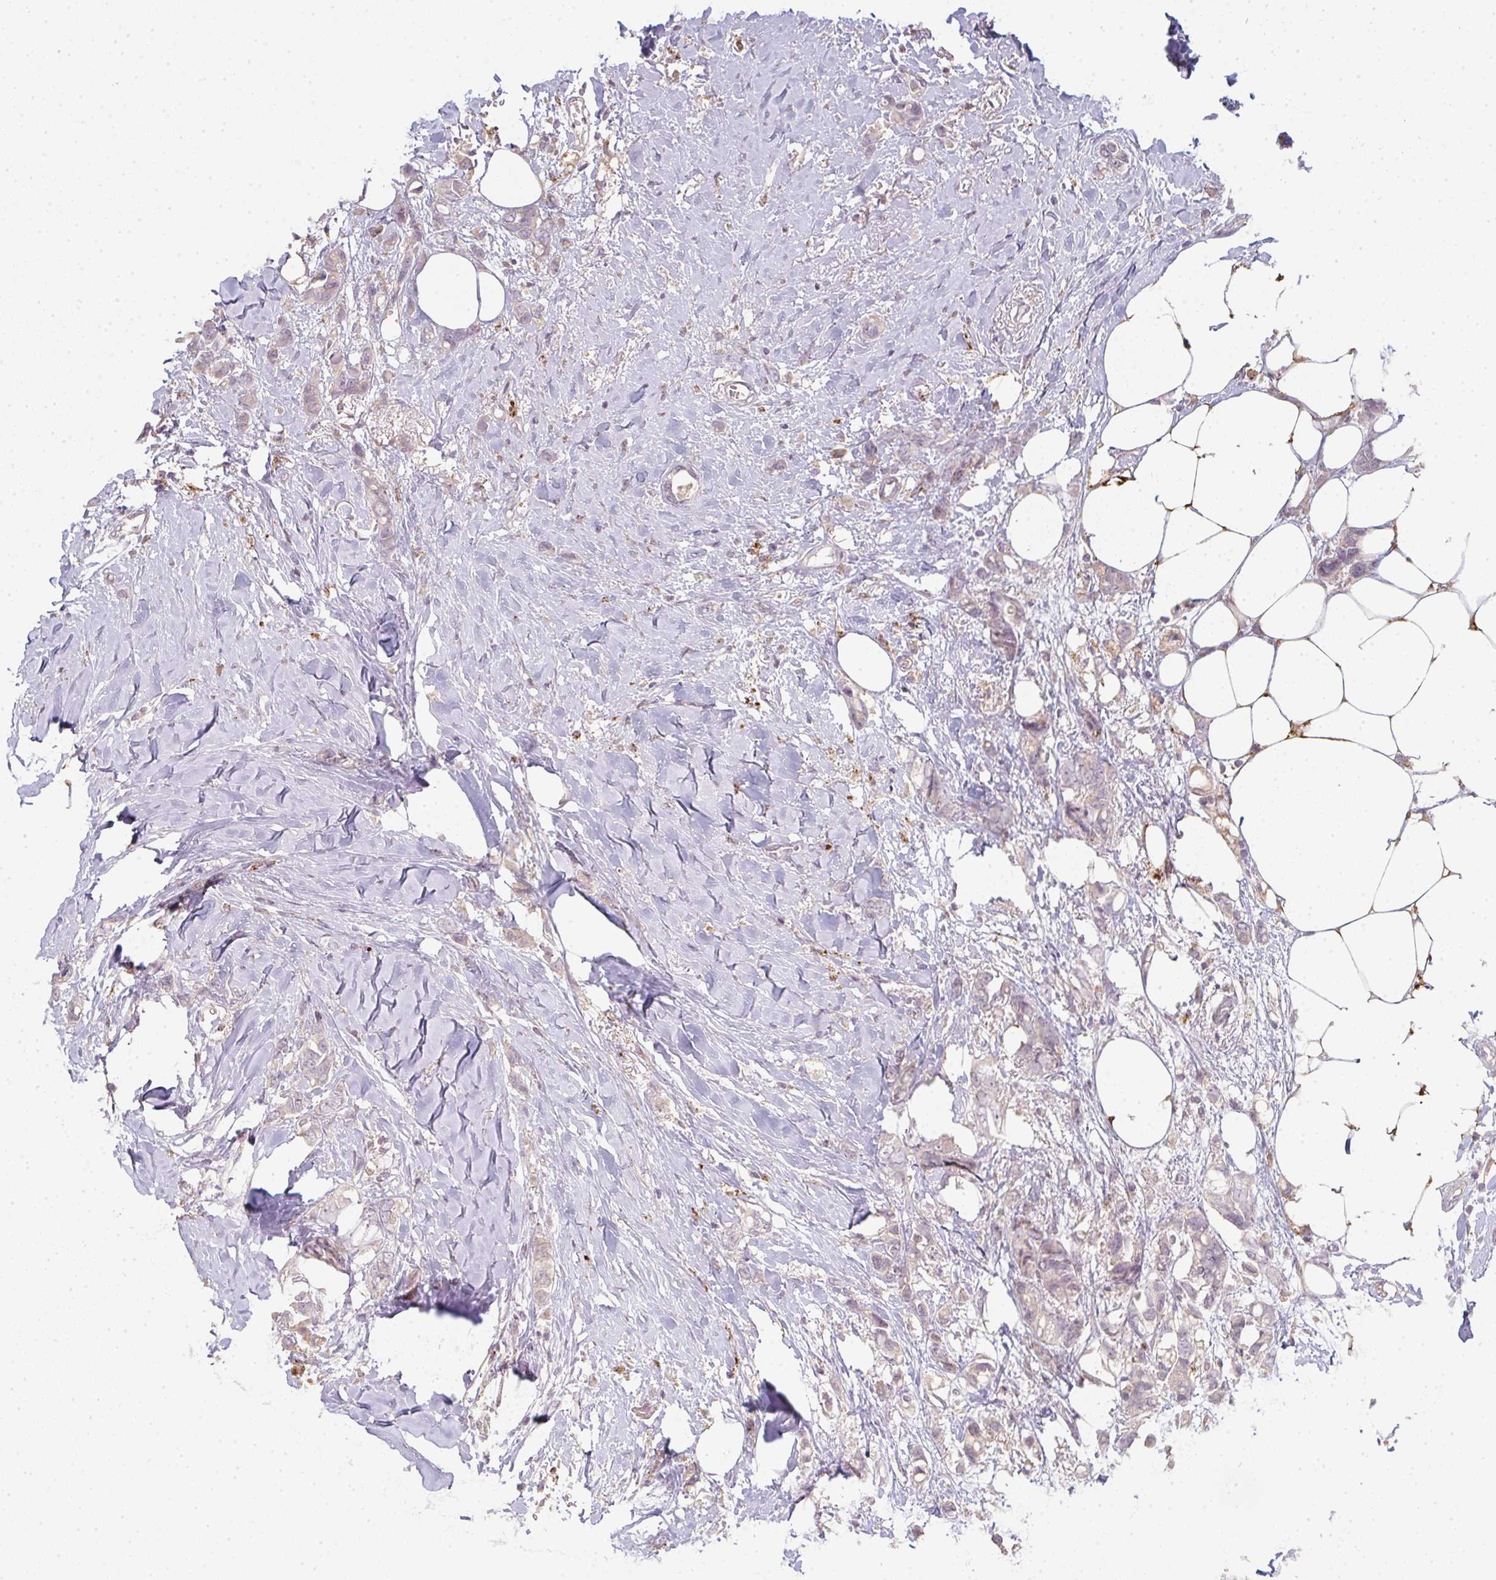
{"staining": {"intensity": "negative", "quantity": "none", "location": "none"}, "tissue": "breast cancer", "cell_type": "Tumor cells", "image_type": "cancer", "snomed": [{"axis": "morphology", "description": "Lobular carcinoma"}, {"axis": "topography", "description": "Breast"}], "caption": "Immunohistochemistry (IHC) of human breast lobular carcinoma shows no expression in tumor cells. (Brightfield microscopy of DAB immunohistochemistry (IHC) at high magnification).", "gene": "TMEM237", "patient": {"sex": "female", "age": 91}}